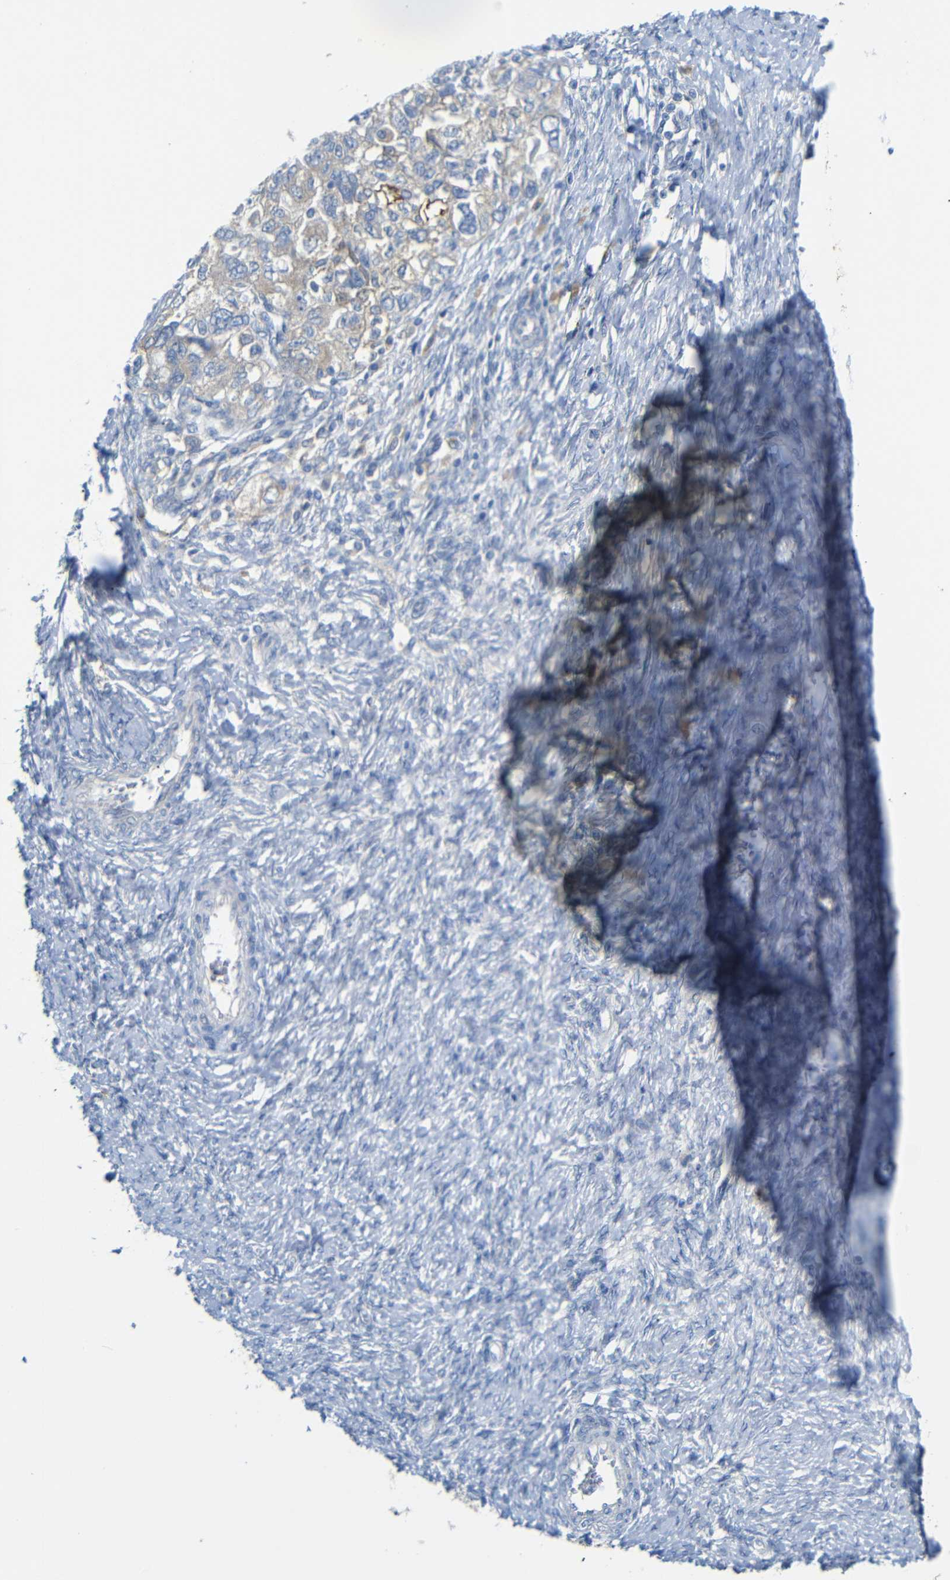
{"staining": {"intensity": "weak", "quantity": ">75%", "location": "cytoplasmic/membranous"}, "tissue": "ovarian cancer", "cell_type": "Tumor cells", "image_type": "cancer", "snomed": [{"axis": "morphology", "description": "Carcinoma, NOS"}, {"axis": "morphology", "description": "Cystadenocarcinoma, serous, NOS"}, {"axis": "topography", "description": "Ovary"}], "caption": "Protein expression analysis of ovarian serous cystadenocarcinoma displays weak cytoplasmic/membranous staining in approximately >75% of tumor cells.", "gene": "ALOX15", "patient": {"sex": "female", "age": 69}}